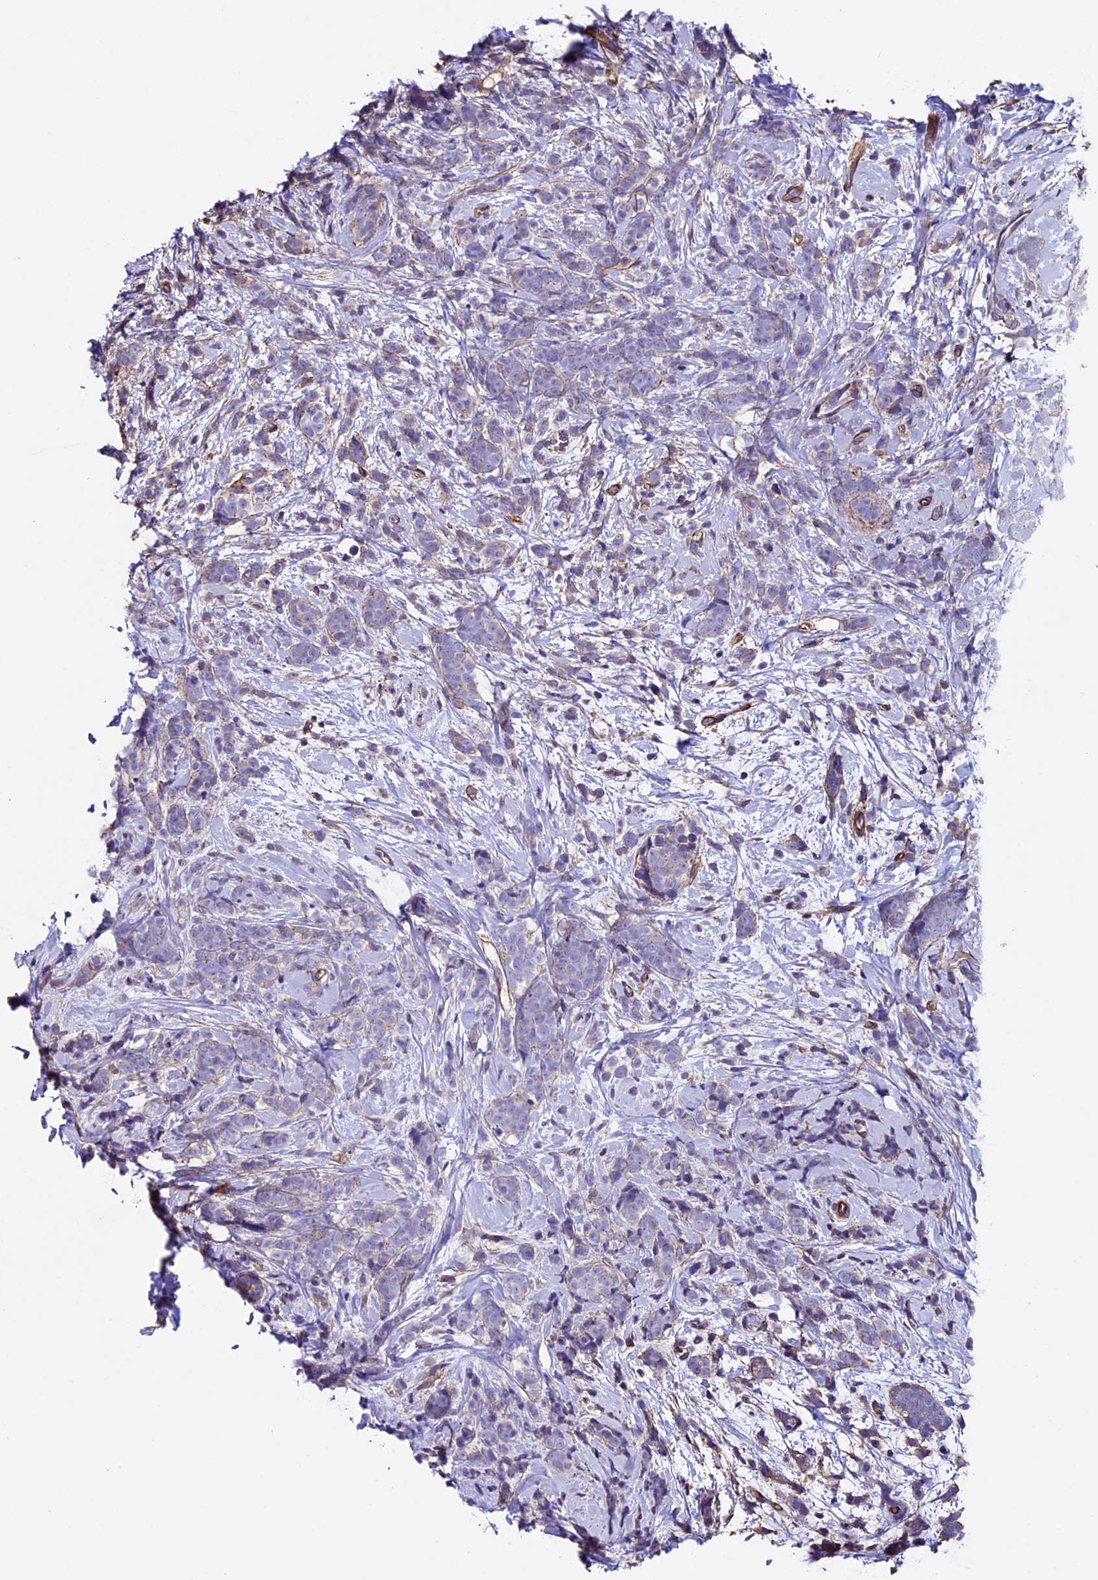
{"staining": {"intensity": "negative", "quantity": "none", "location": "none"}, "tissue": "breast cancer", "cell_type": "Tumor cells", "image_type": "cancer", "snomed": [{"axis": "morphology", "description": "Lobular carcinoma"}, {"axis": "topography", "description": "Breast"}], "caption": "Tumor cells are negative for brown protein staining in lobular carcinoma (breast).", "gene": "EVA1B", "patient": {"sex": "female", "age": 58}}